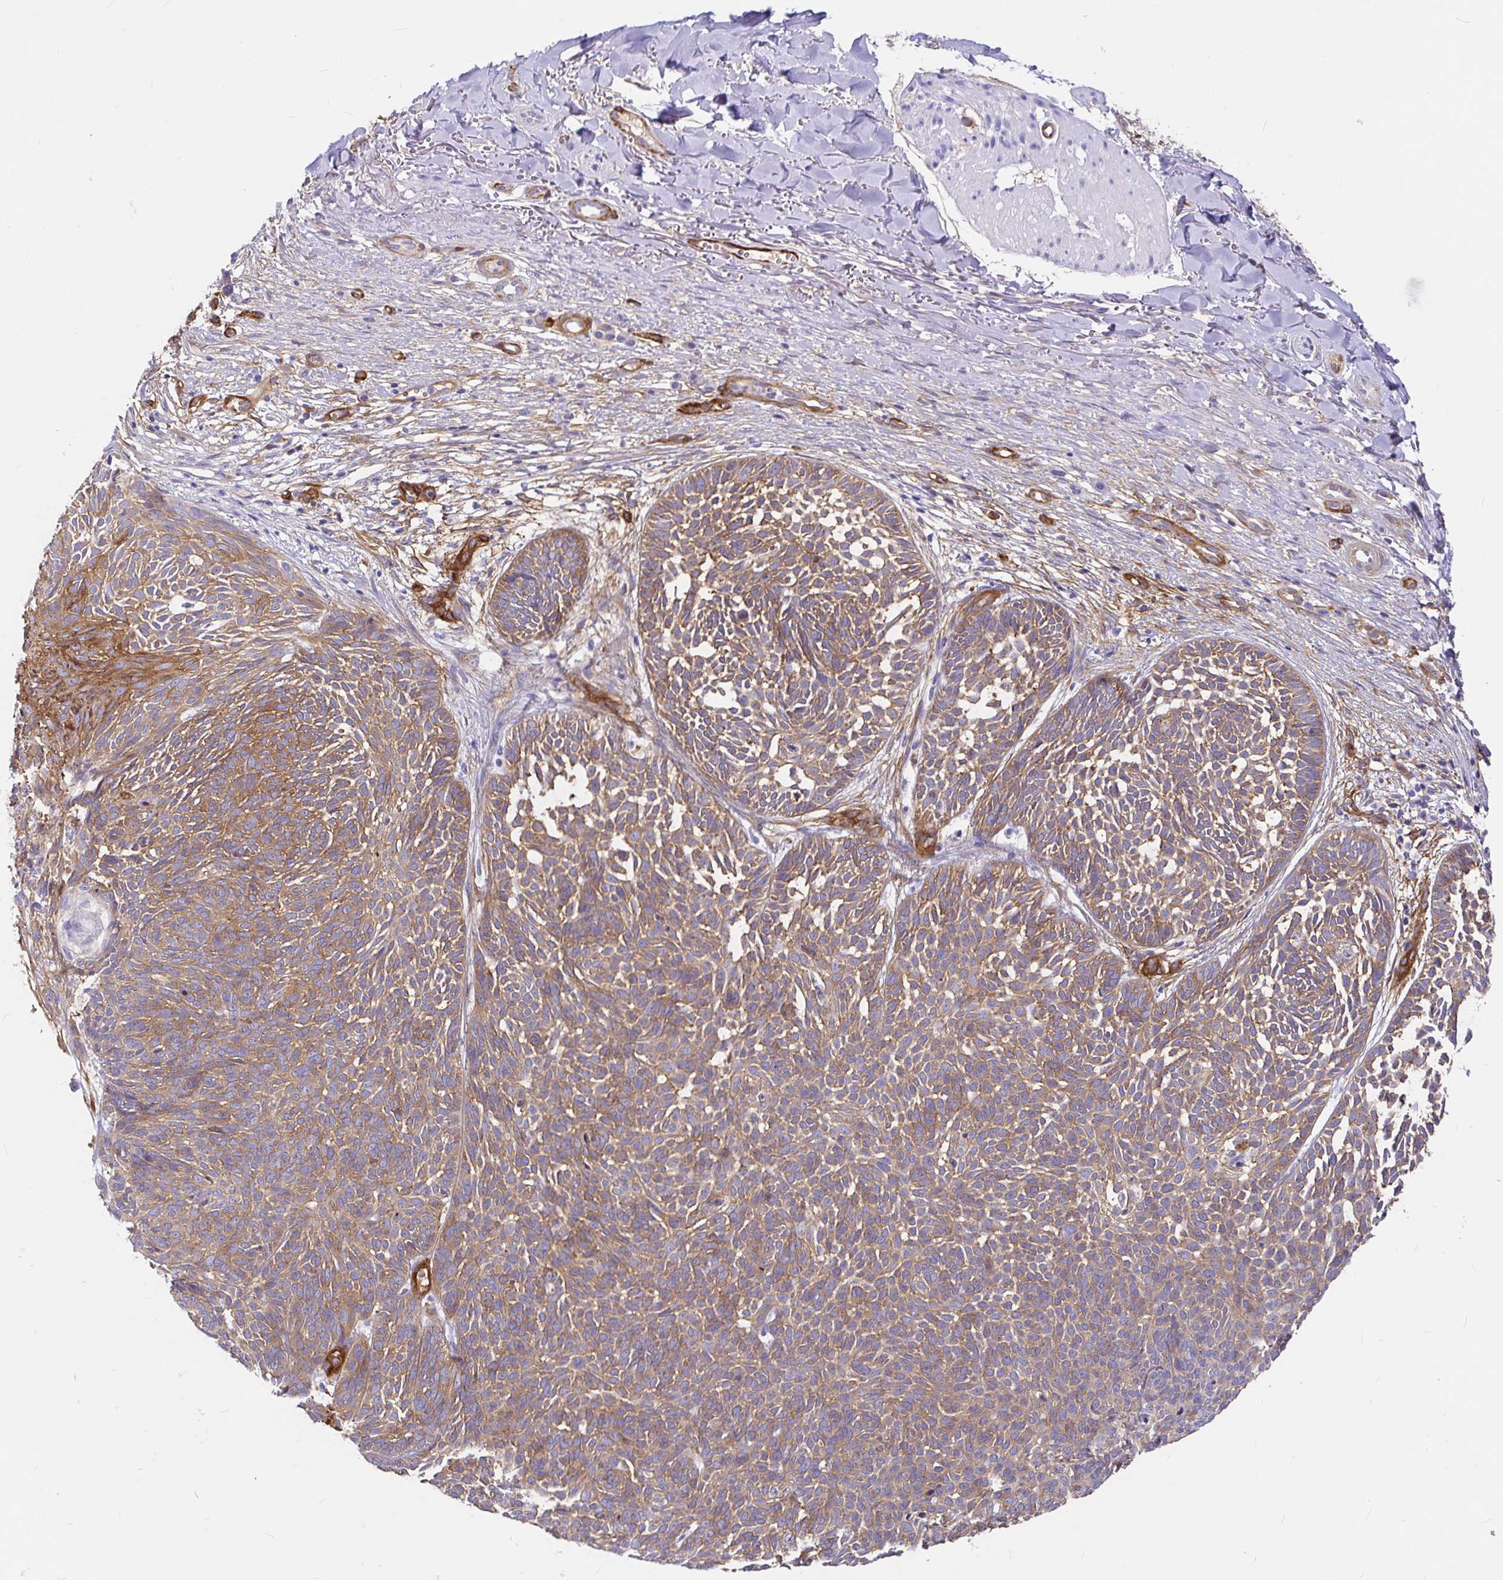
{"staining": {"intensity": "moderate", "quantity": ">75%", "location": "cytoplasmic/membranous"}, "tissue": "skin cancer", "cell_type": "Tumor cells", "image_type": "cancer", "snomed": [{"axis": "morphology", "description": "Basal cell carcinoma"}, {"axis": "topography", "description": "Skin"}, {"axis": "topography", "description": "Skin of trunk"}], "caption": "Immunohistochemistry of skin cancer (basal cell carcinoma) exhibits medium levels of moderate cytoplasmic/membranous staining in approximately >75% of tumor cells.", "gene": "MYO1B", "patient": {"sex": "male", "age": 74}}